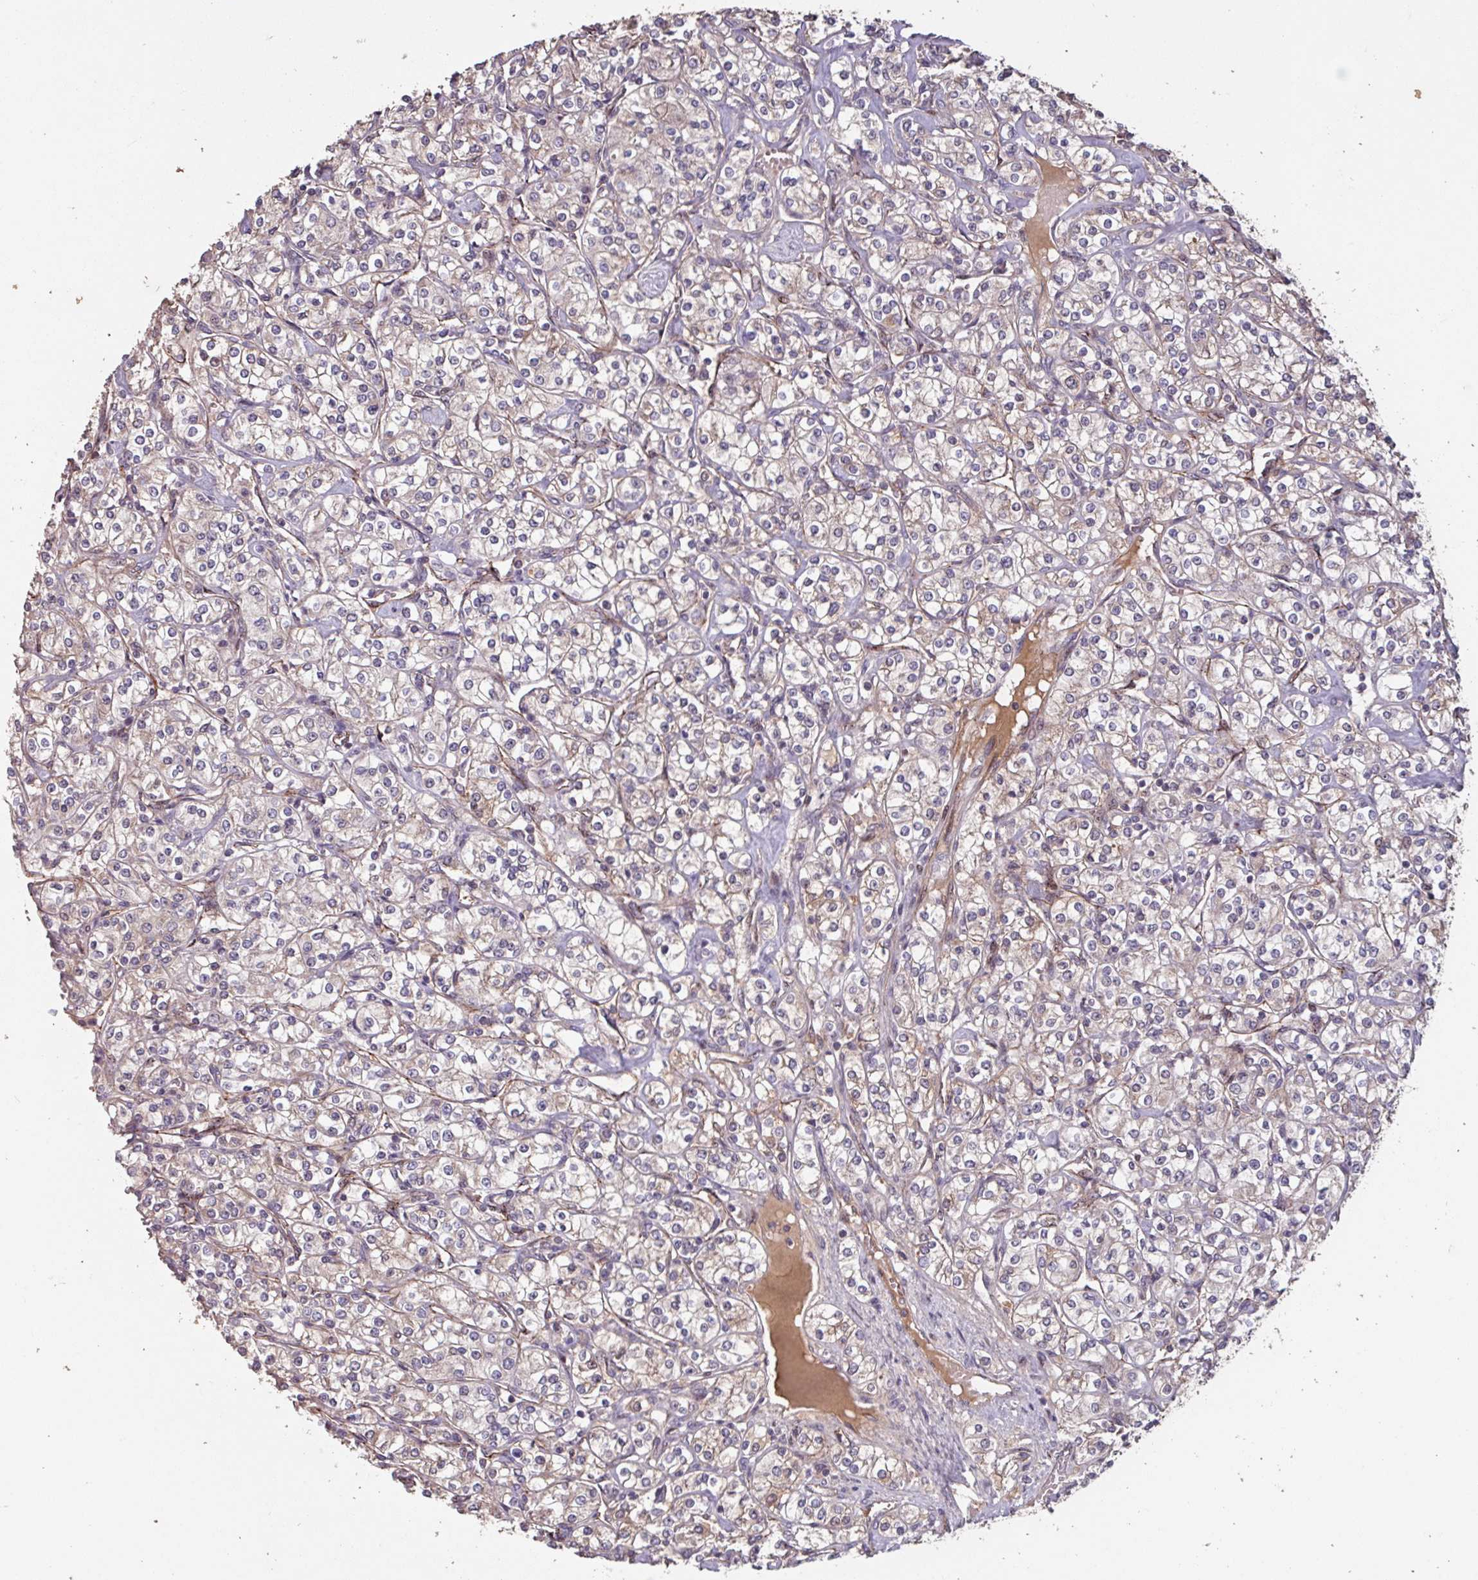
{"staining": {"intensity": "weak", "quantity": ">75%", "location": "cytoplasmic/membranous"}, "tissue": "renal cancer", "cell_type": "Tumor cells", "image_type": "cancer", "snomed": [{"axis": "morphology", "description": "Adenocarcinoma, NOS"}, {"axis": "topography", "description": "Kidney"}], "caption": "Immunohistochemistry (DAB (3,3'-diaminobenzidine)) staining of human renal cancer reveals weak cytoplasmic/membranous protein staining in about >75% of tumor cells.", "gene": "TMEM88", "patient": {"sex": "male", "age": 77}}